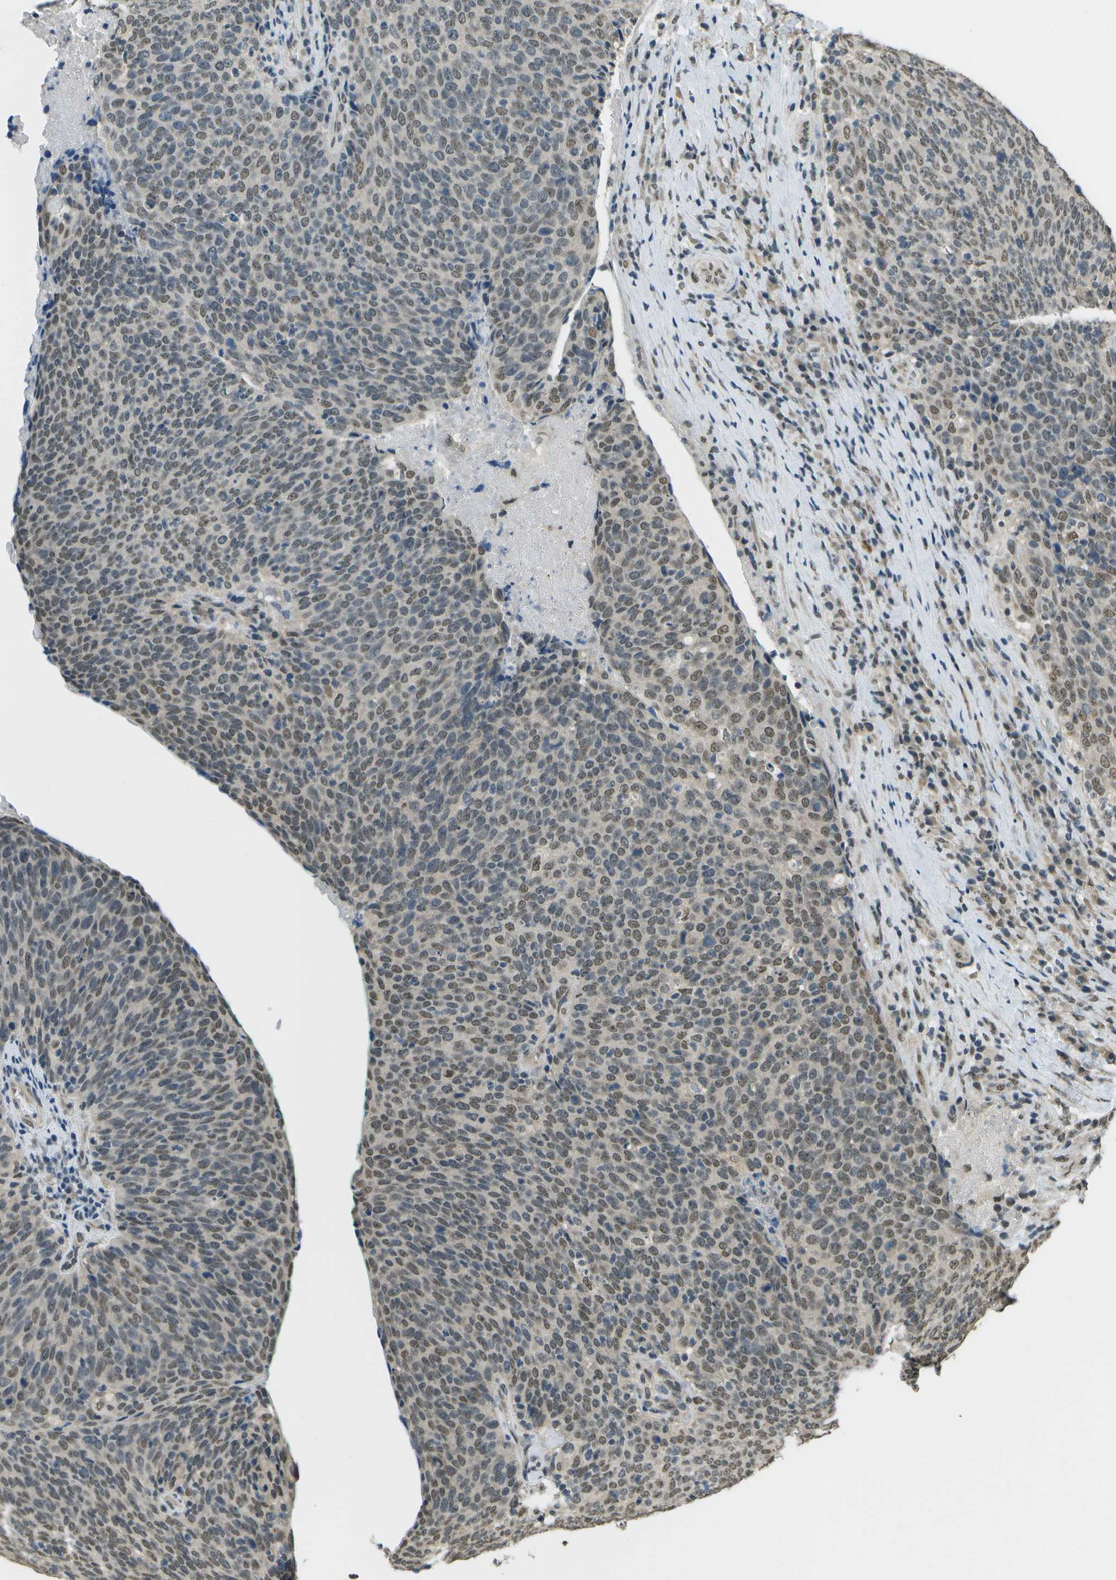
{"staining": {"intensity": "moderate", "quantity": "25%-75%", "location": "nuclear"}, "tissue": "head and neck cancer", "cell_type": "Tumor cells", "image_type": "cancer", "snomed": [{"axis": "morphology", "description": "Squamous cell carcinoma, NOS"}, {"axis": "morphology", "description": "Squamous cell carcinoma, metastatic, NOS"}, {"axis": "topography", "description": "Lymph node"}, {"axis": "topography", "description": "Head-Neck"}], "caption": "Protein analysis of metastatic squamous cell carcinoma (head and neck) tissue displays moderate nuclear staining in approximately 25%-75% of tumor cells. The protein is shown in brown color, while the nuclei are stained blue.", "gene": "ABL2", "patient": {"sex": "male", "age": 62}}